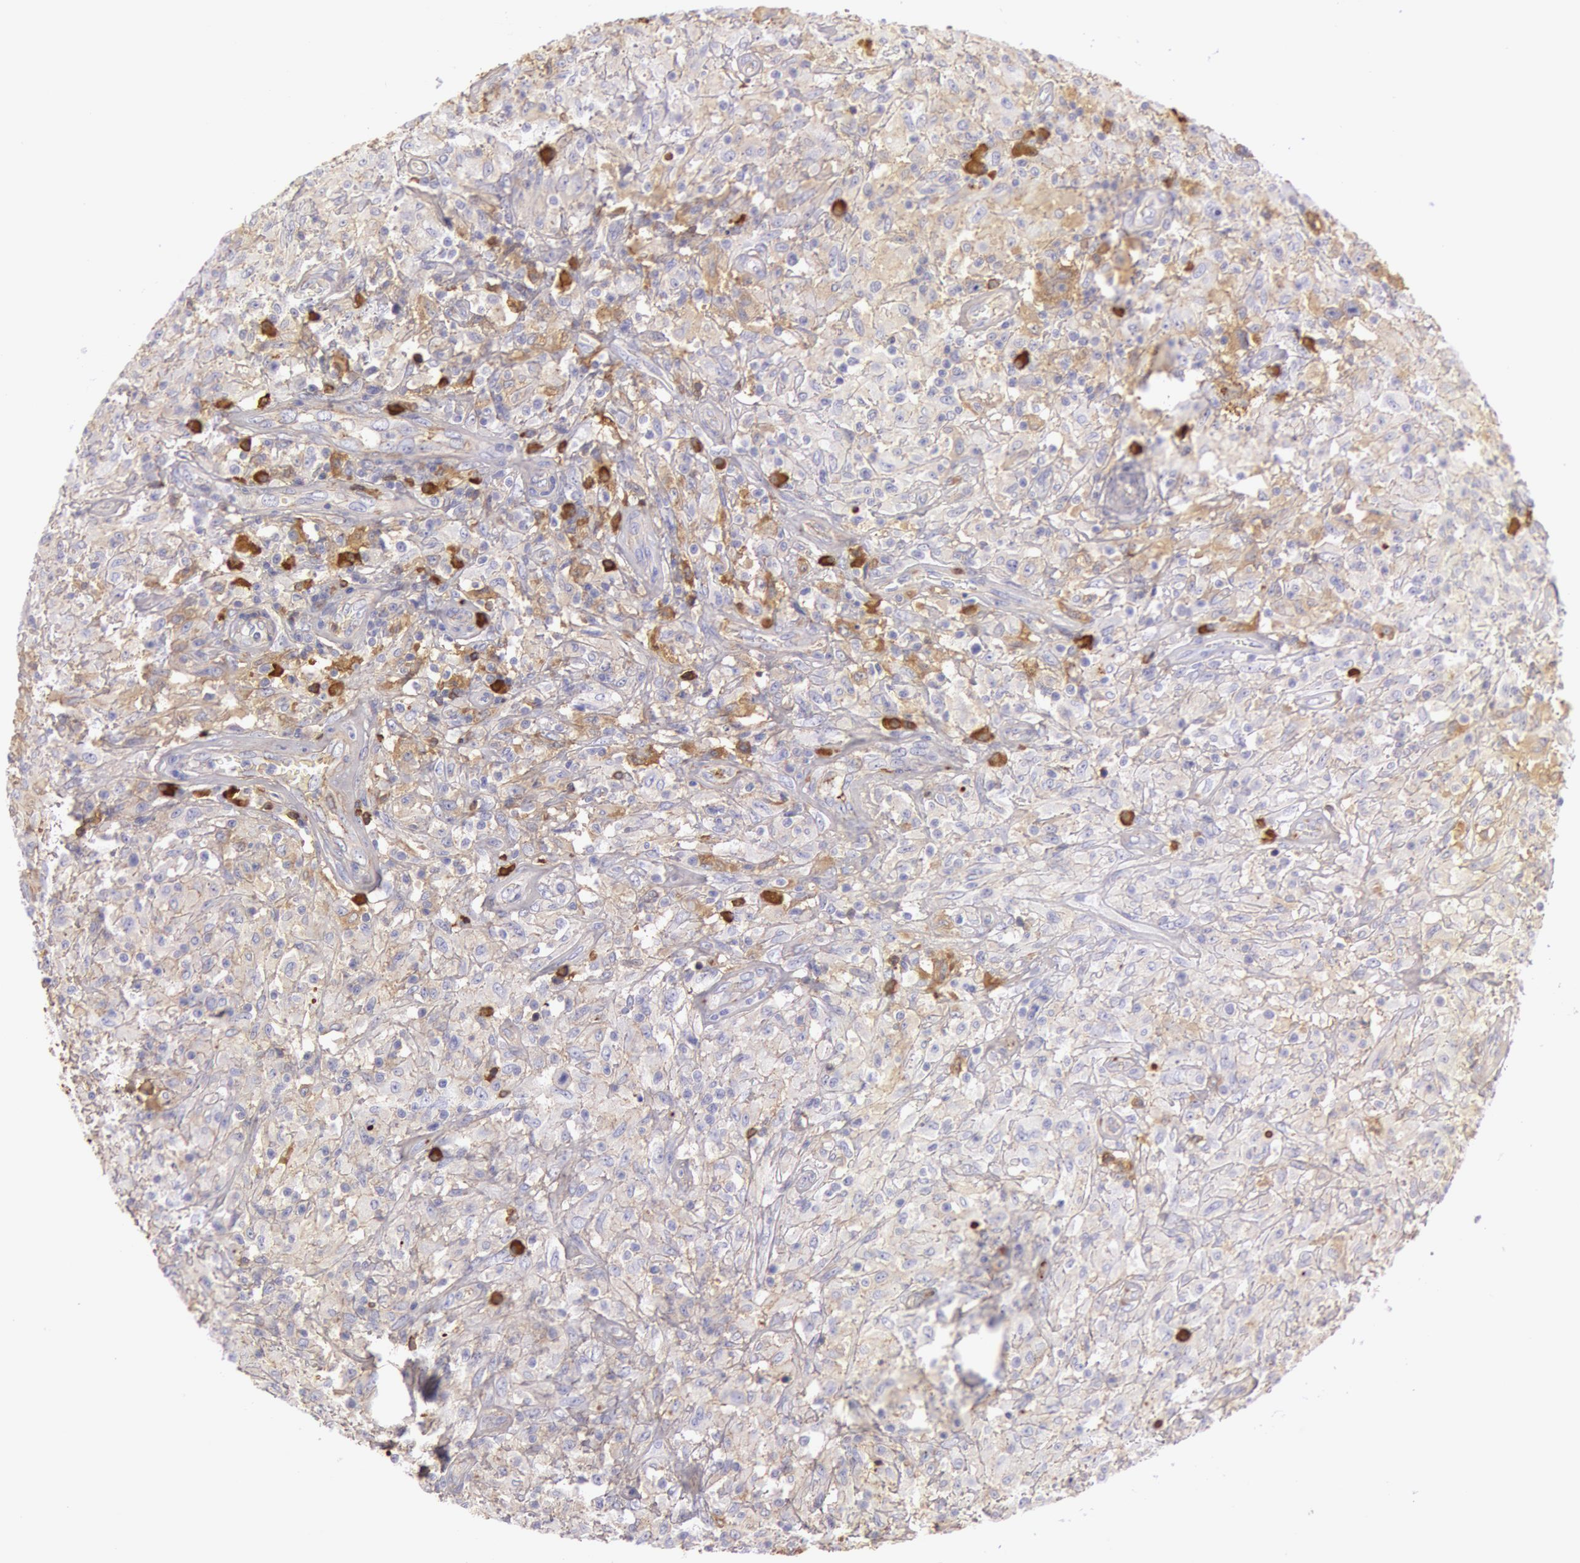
{"staining": {"intensity": "weak", "quantity": "25%-75%", "location": "cytoplasmic/membranous"}, "tissue": "testis cancer", "cell_type": "Tumor cells", "image_type": "cancer", "snomed": [{"axis": "morphology", "description": "Seminoma, NOS"}, {"axis": "topography", "description": "Testis"}], "caption": "Human testis cancer stained for a protein (brown) shows weak cytoplasmic/membranous positive expression in approximately 25%-75% of tumor cells.", "gene": "IGHG1", "patient": {"sex": "male", "age": 34}}